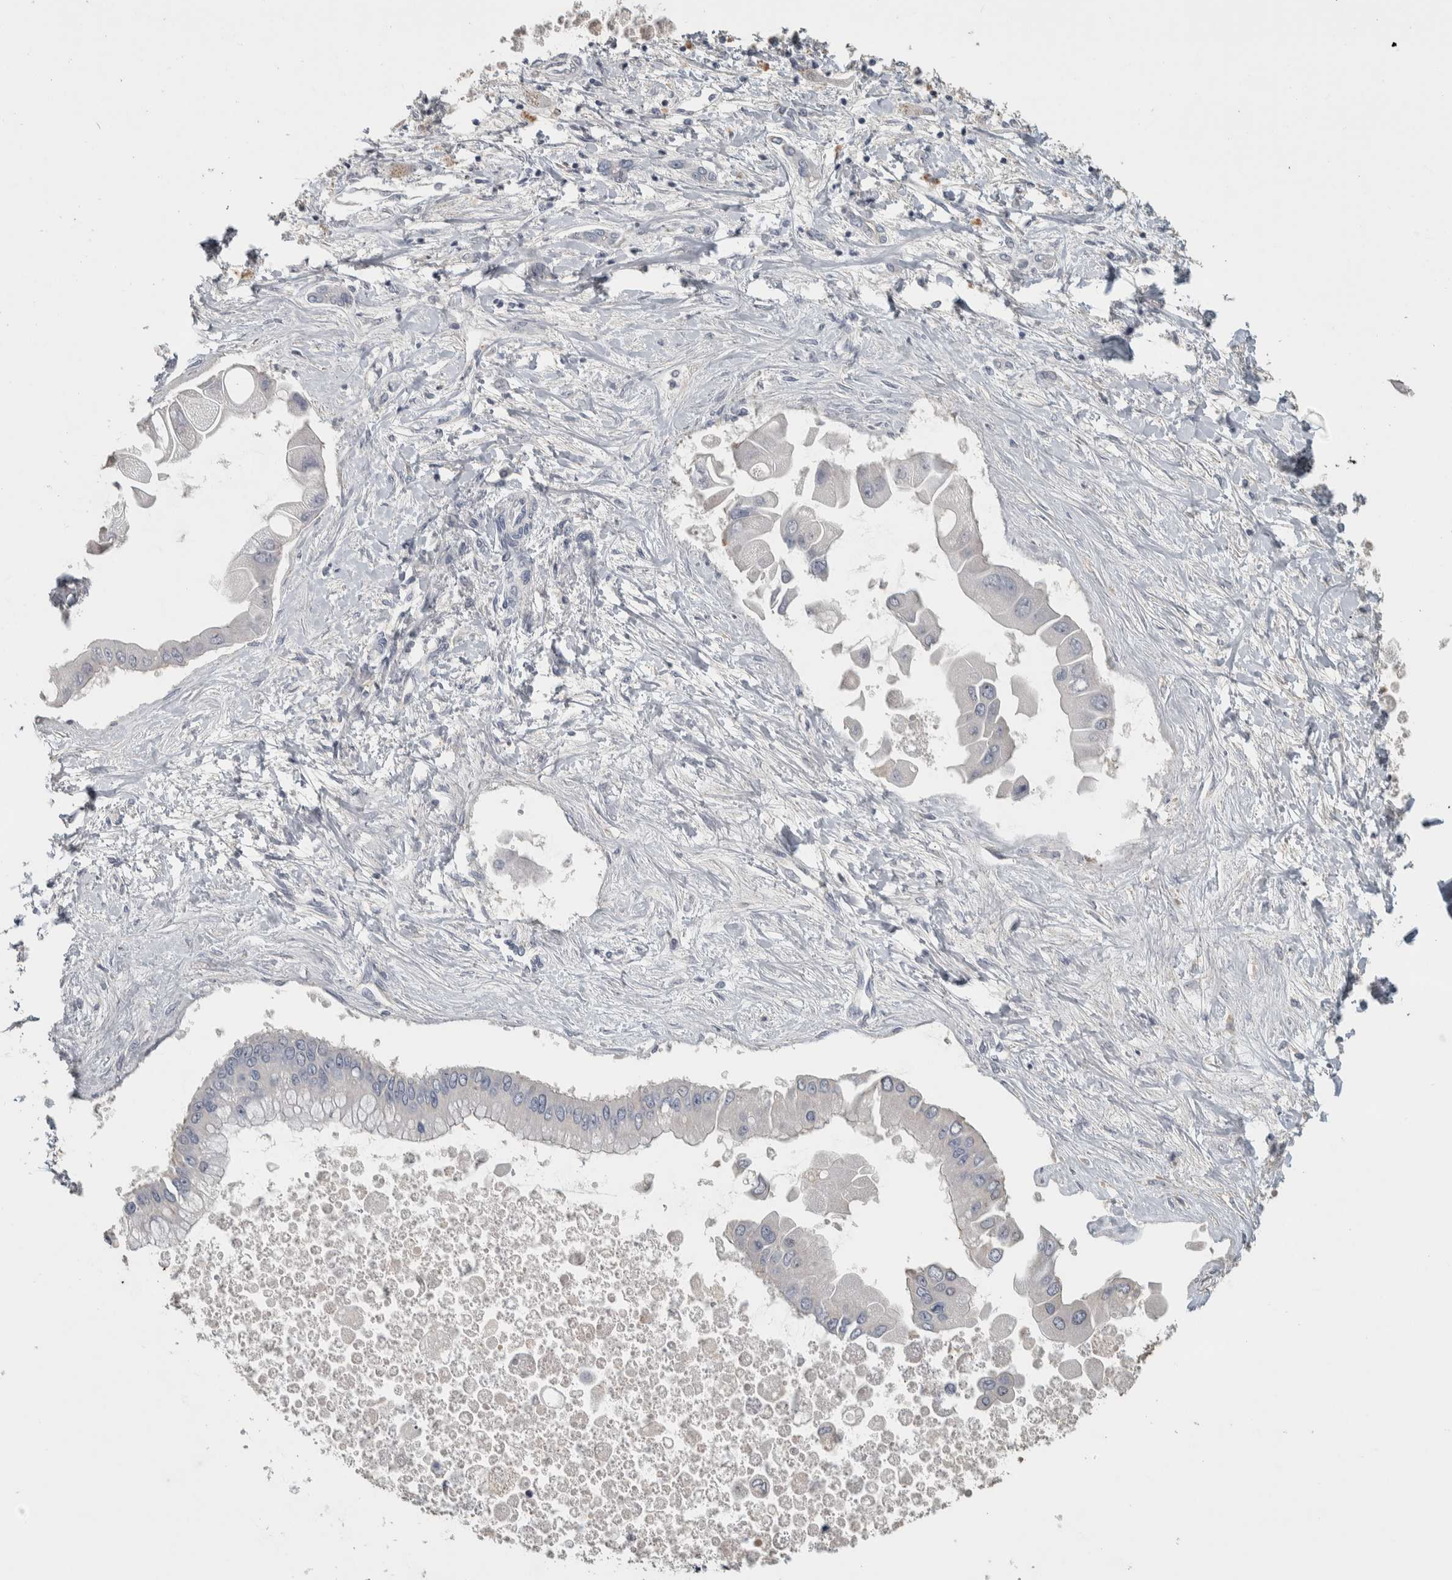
{"staining": {"intensity": "negative", "quantity": "none", "location": "none"}, "tissue": "liver cancer", "cell_type": "Tumor cells", "image_type": "cancer", "snomed": [{"axis": "morphology", "description": "Cholangiocarcinoma"}, {"axis": "topography", "description": "Liver"}], "caption": "Tumor cells show no significant protein expression in liver cancer (cholangiocarcinoma).", "gene": "DCAF10", "patient": {"sex": "male", "age": 50}}